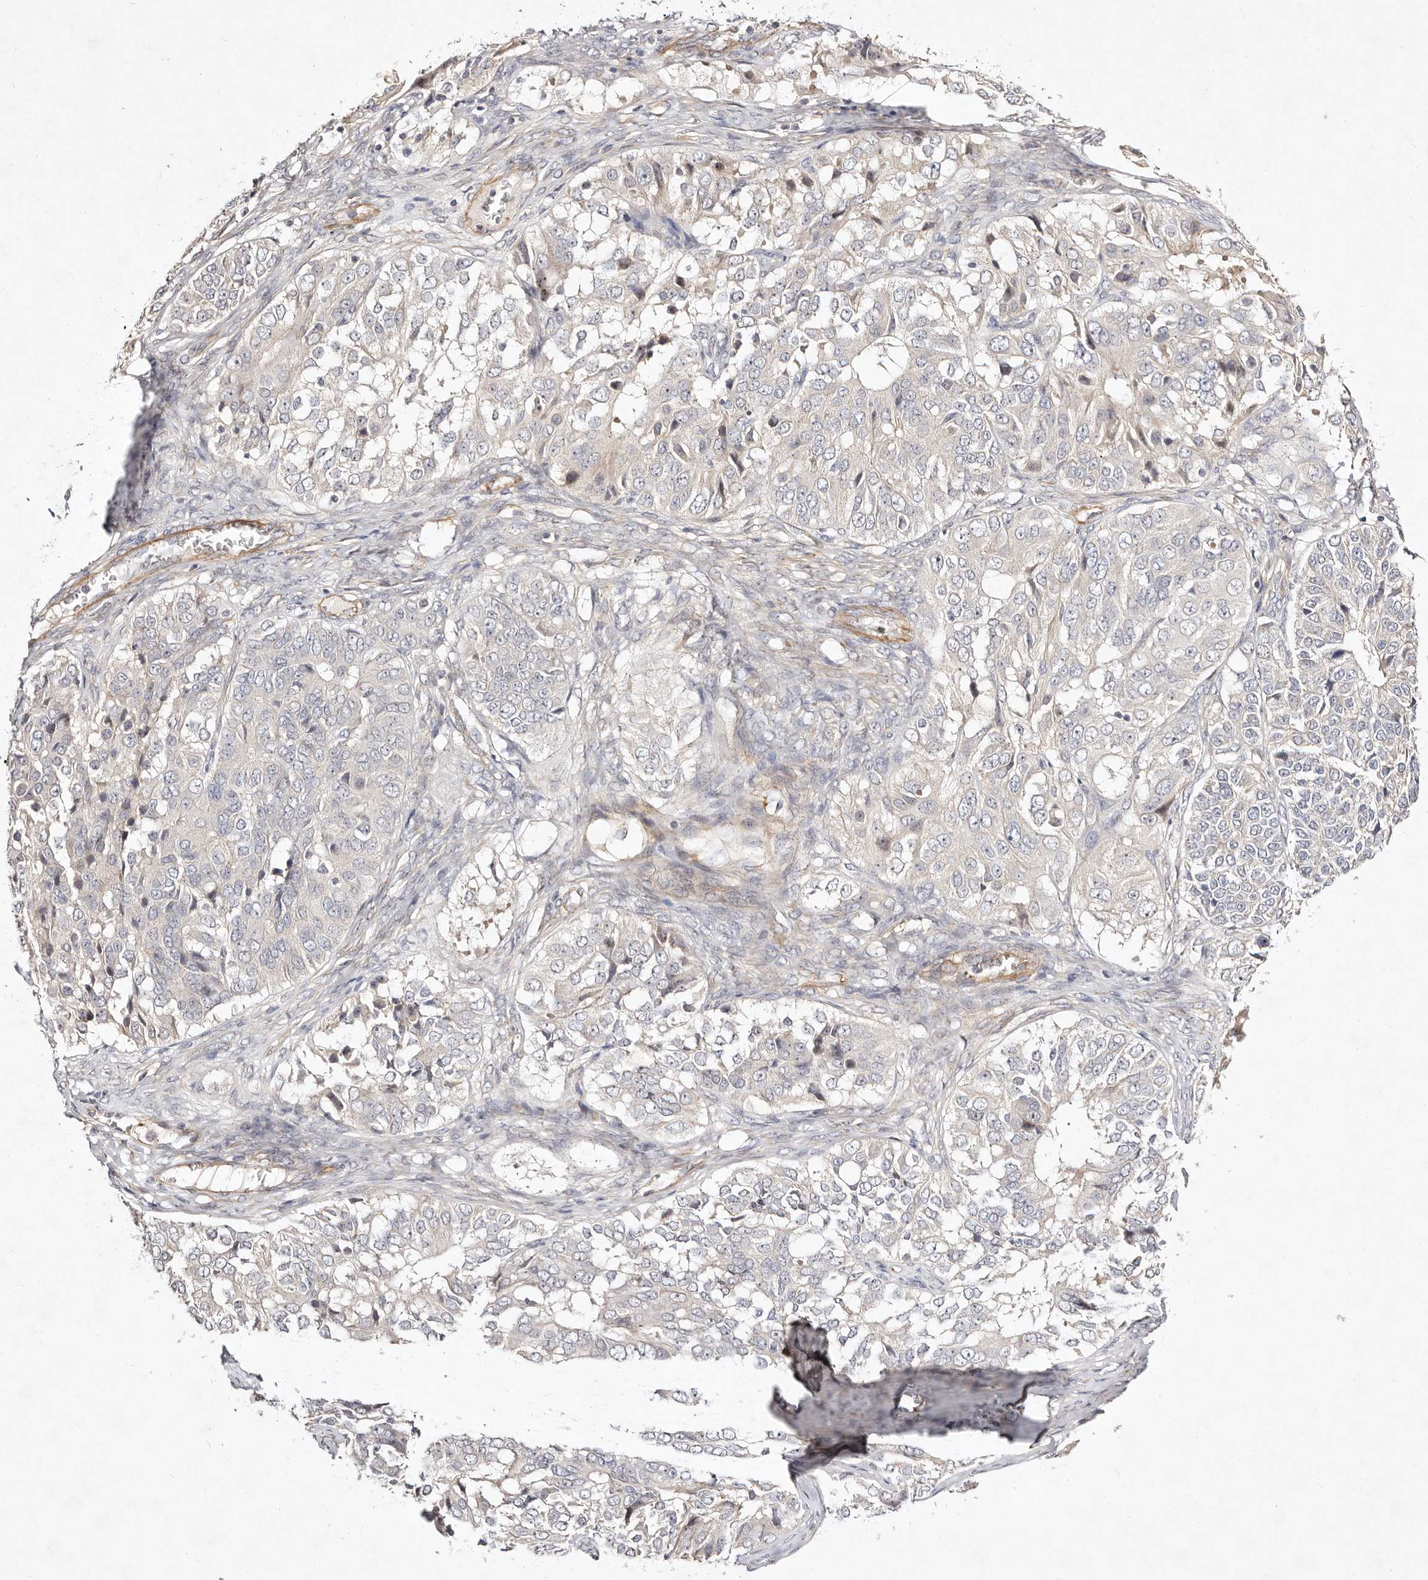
{"staining": {"intensity": "negative", "quantity": "none", "location": "none"}, "tissue": "ovarian cancer", "cell_type": "Tumor cells", "image_type": "cancer", "snomed": [{"axis": "morphology", "description": "Carcinoma, endometroid"}, {"axis": "topography", "description": "Ovary"}], "caption": "Immunohistochemical staining of ovarian cancer (endometroid carcinoma) exhibits no significant staining in tumor cells.", "gene": "MTMR11", "patient": {"sex": "female", "age": 51}}